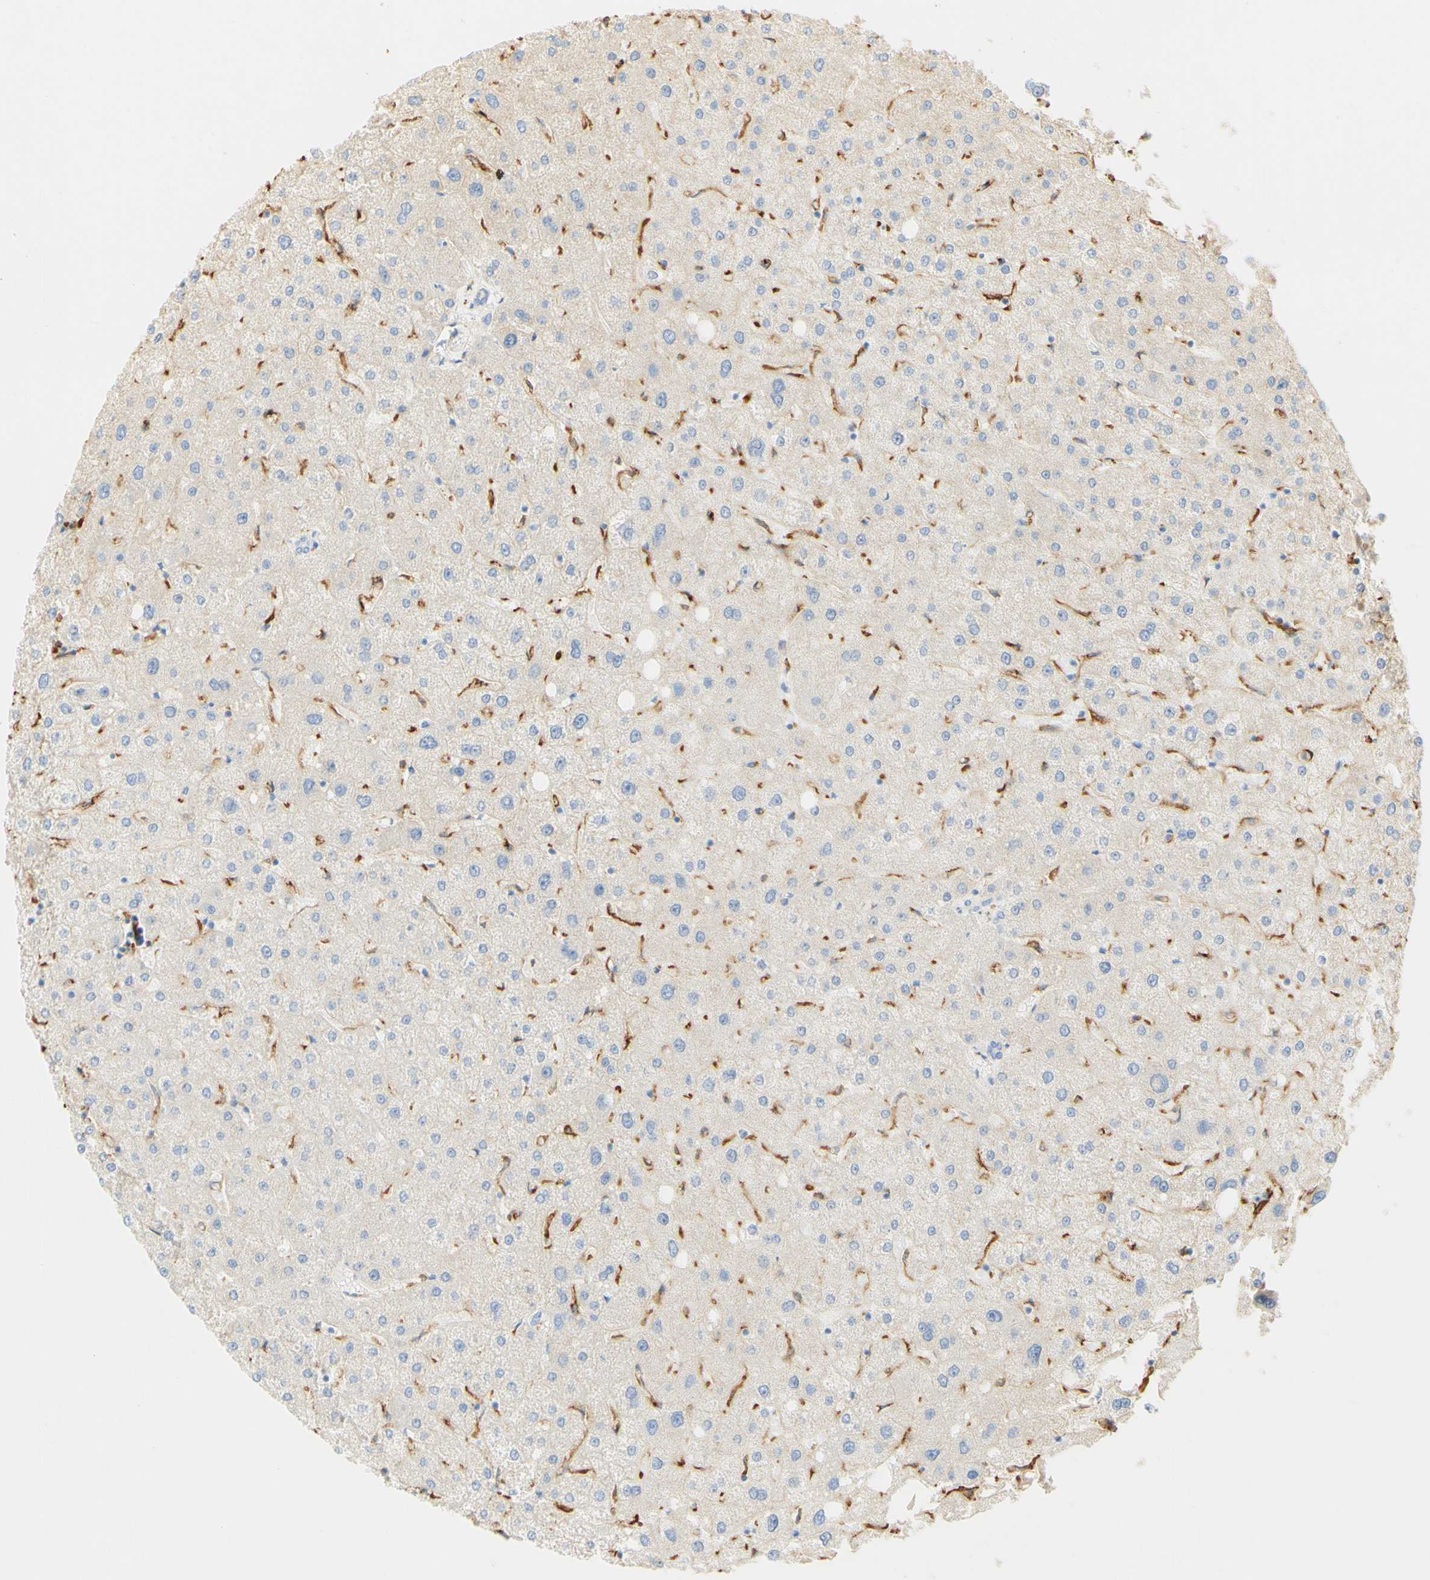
{"staining": {"intensity": "negative", "quantity": "none", "location": "none"}, "tissue": "liver", "cell_type": "Cholangiocytes", "image_type": "normal", "snomed": [{"axis": "morphology", "description": "Normal tissue, NOS"}, {"axis": "topography", "description": "Liver"}], "caption": "The immunohistochemistry photomicrograph has no significant positivity in cholangiocytes of liver. Brightfield microscopy of immunohistochemistry (IHC) stained with DAB (brown) and hematoxylin (blue), captured at high magnification.", "gene": "FCGRT", "patient": {"sex": "male", "age": 73}}